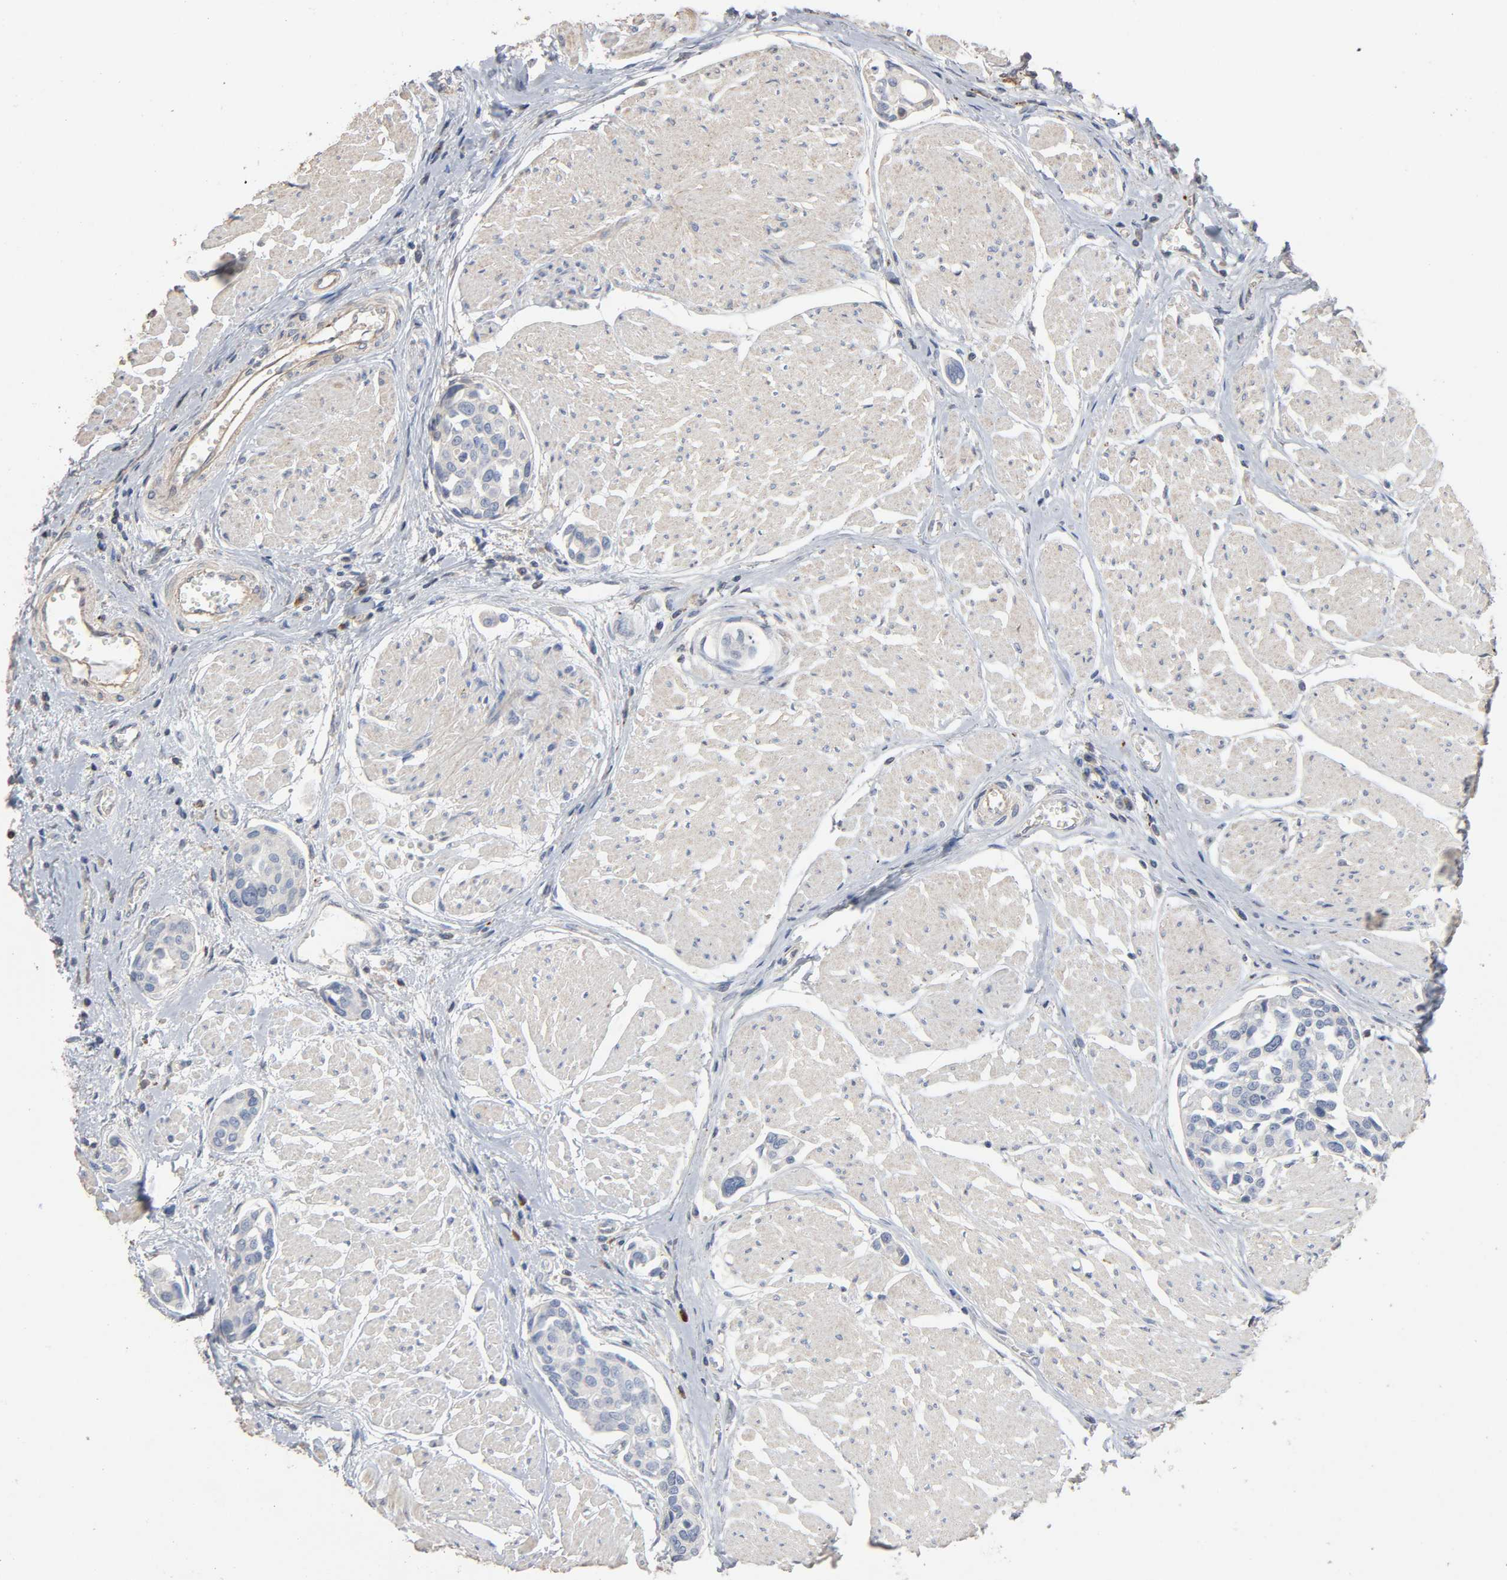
{"staining": {"intensity": "negative", "quantity": "none", "location": "none"}, "tissue": "urothelial cancer", "cell_type": "Tumor cells", "image_type": "cancer", "snomed": [{"axis": "morphology", "description": "Urothelial carcinoma, High grade"}, {"axis": "topography", "description": "Urinary bladder"}], "caption": "Tumor cells are negative for brown protein staining in urothelial cancer. The staining is performed using DAB (3,3'-diaminobenzidine) brown chromogen with nuclei counter-stained in using hematoxylin.", "gene": "CDK6", "patient": {"sex": "male", "age": 78}}